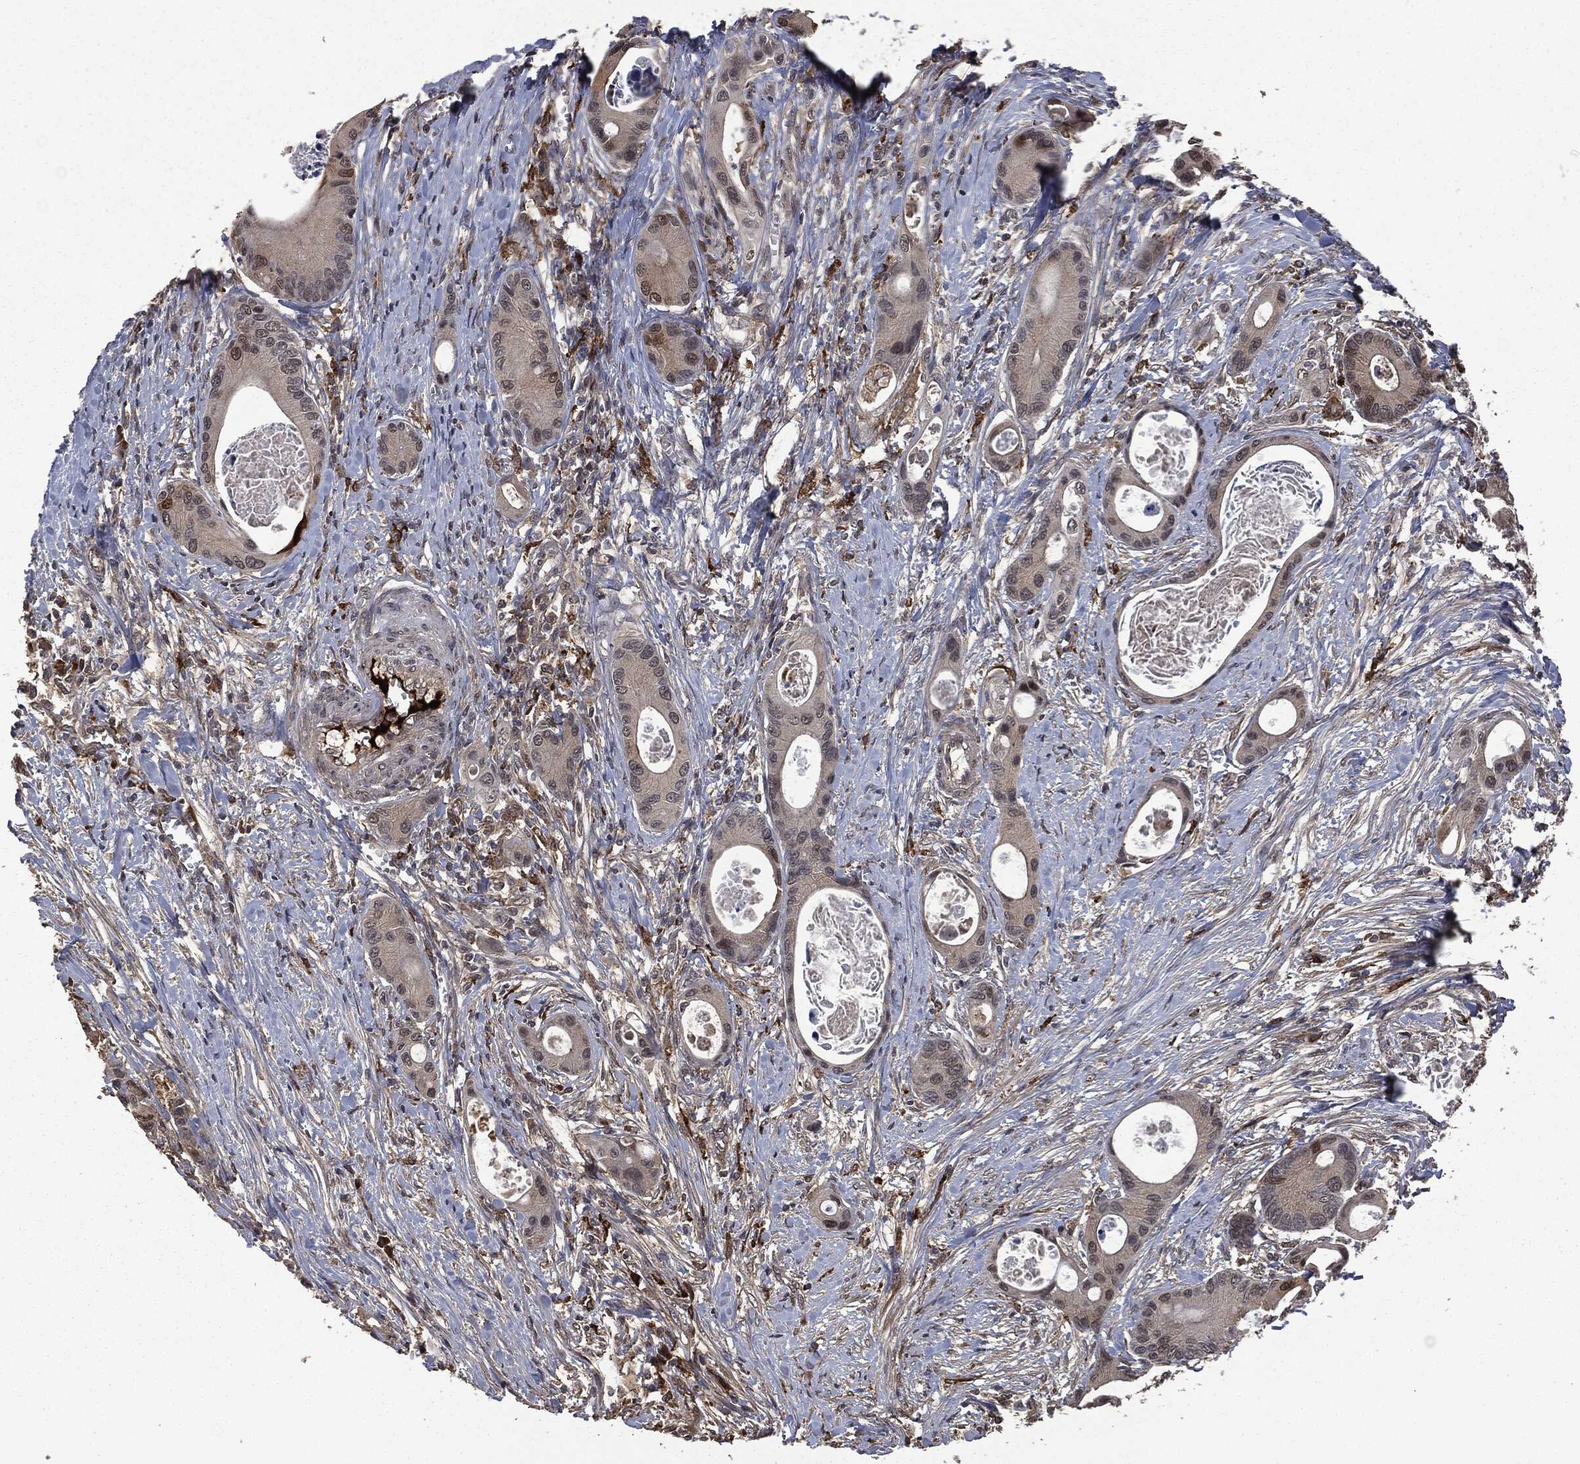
{"staining": {"intensity": "moderate", "quantity": "<25%", "location": "cytoplasmic/membranous"}, "tissue": "colorectal cancer", "cell_type": "Tumor cells", "image_type": "cancer", "snomed": [{"axis": "morphology", "description": "Adenocarcinoma, NOS"}, {"axis": "topography", "description": "Colon"}], "caption": "High-power microscopy captured an immunohistochemistry image of adenocarcinoma (colorectal), revealing moderate cytoplasmic/membranous expression in approximately <25% of tumor cells.", "gene": "CRABP2", "patient": {"sex": "female", "age": 78}}